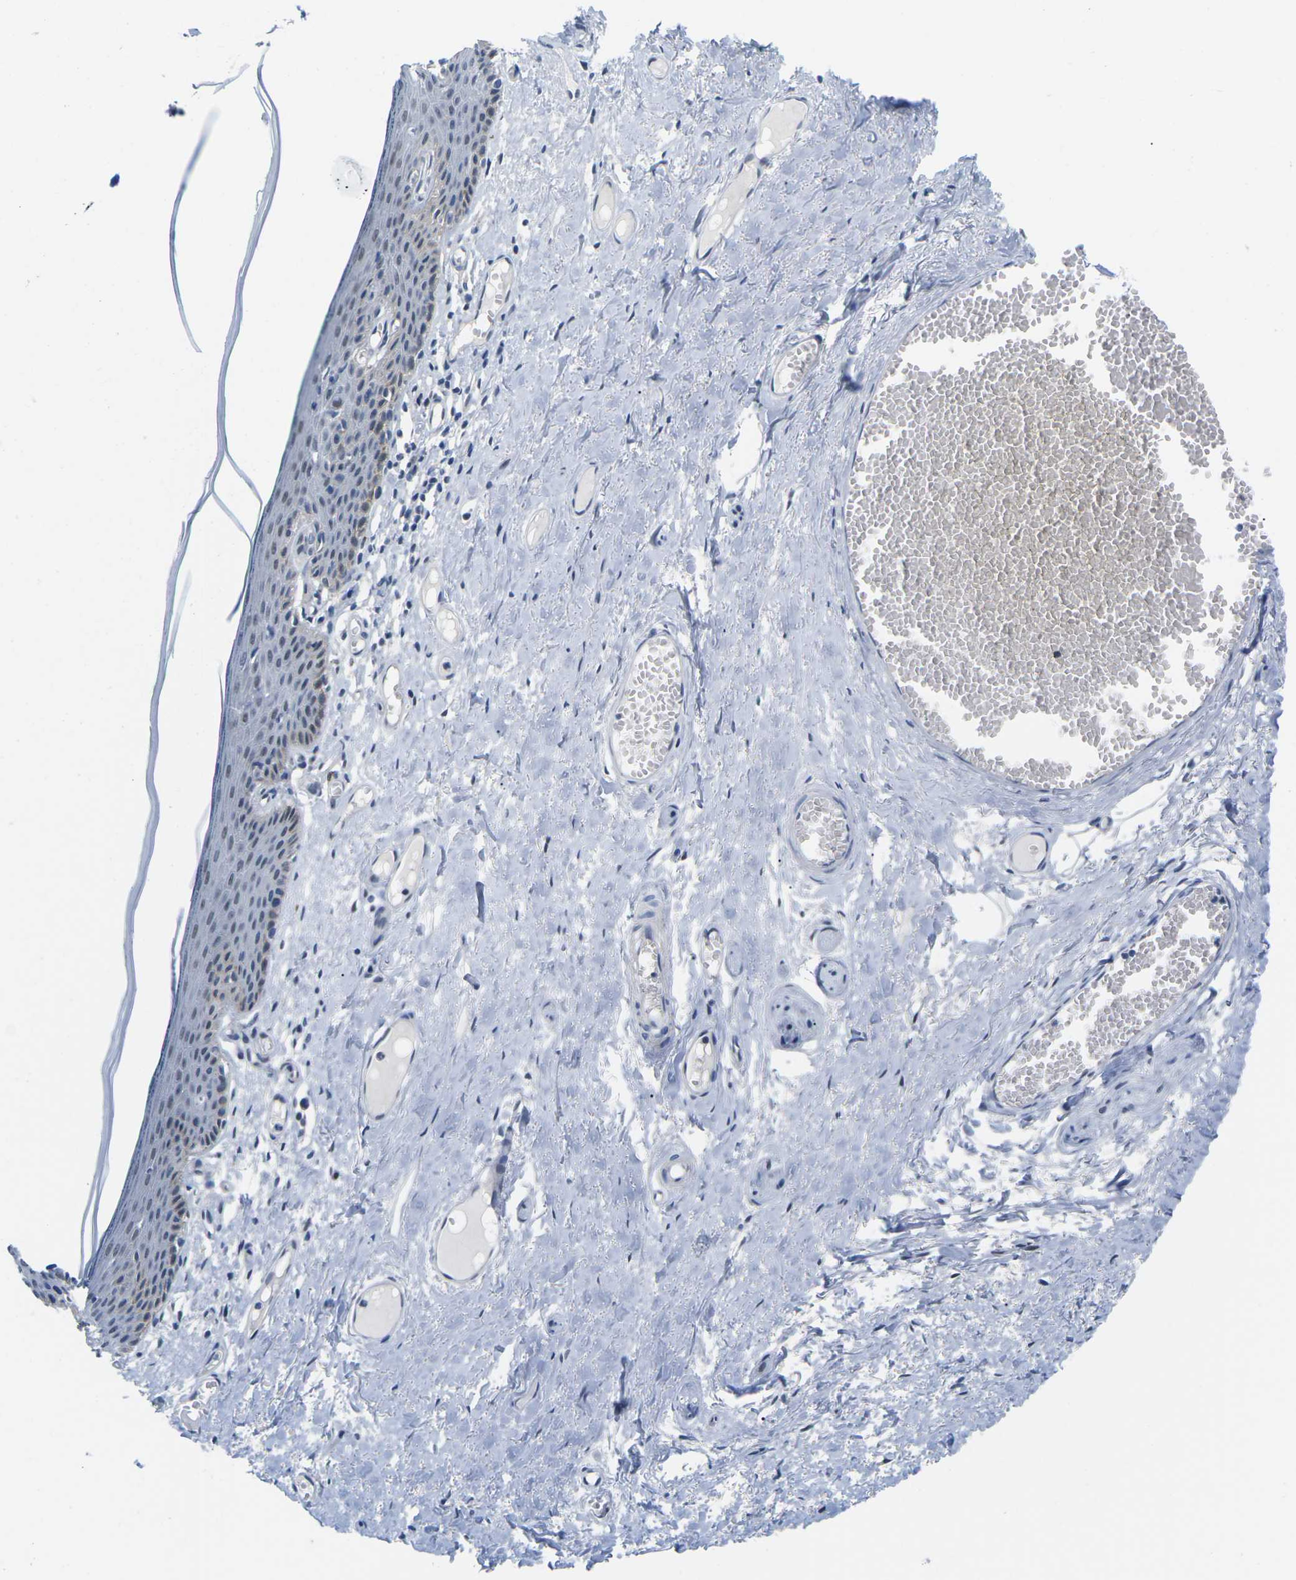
{"staining": {"intensity": "moderate", "quantity": "25%-75%", "location": "nuclear"}, "tissue": "skin", "cell_type": "Epidermal cells", "image_type": "normal", "snomed": [{"axis": "morphology", "description": "Normal tissue, NOS"}, {"axis": "topography", "description": "Adipose tissue"}, {"axis": "topography", "description": "Vascular tissue"}, {"axis": "topography", "description": "Anal"}, {"axis": "topography", "description": "Peripheral nerve tissue"}], "caption": "Epidermal cells exhibit medium levels of moderate nuclear expression in approximately 25%-75% of cells in unremarkable skin.", "gene": "UBA7", "patient": {"sex": "female", "age": 54}}